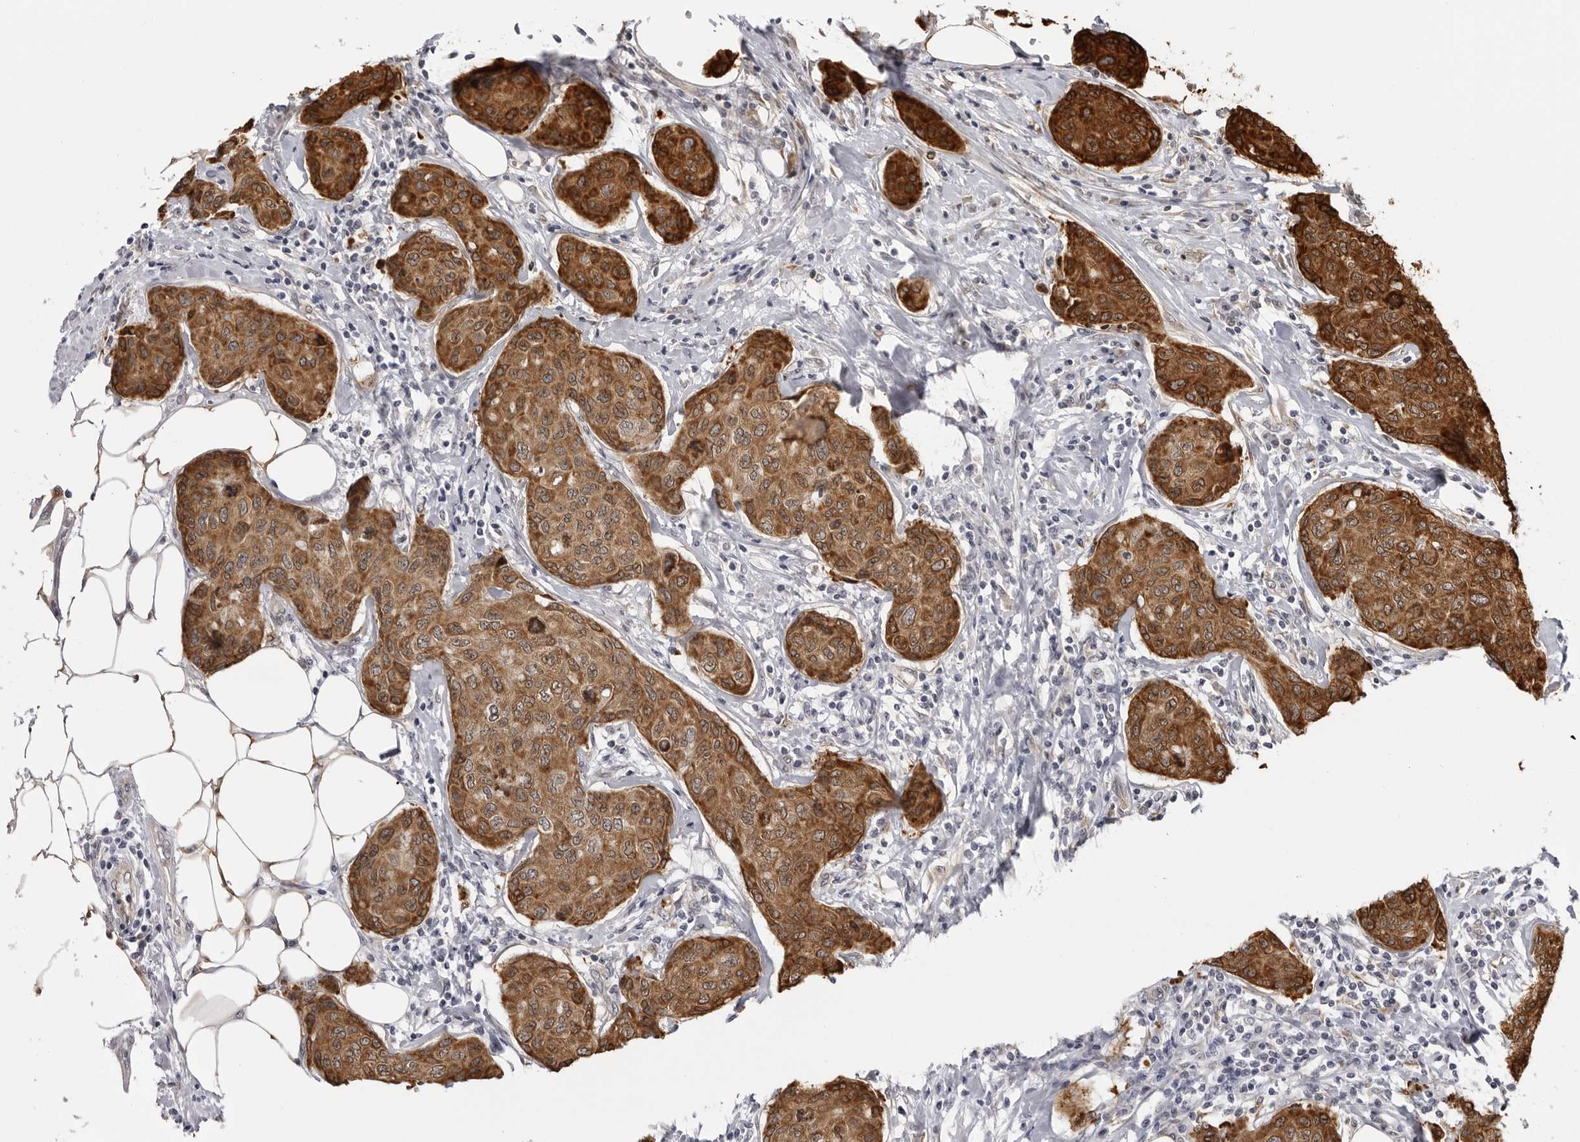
{"staining": {"intensity": "strong", "quantity": ">75%", "location": "cytoplasmic/membranous"}, "tissue": "breast cancer", "cell_type": "Tumor cells", "image_type": "cancer", "snomed": [{"axis": "morphology", "description": "Duct carcinoma"}, {"axis": "topography", "description": "Breast"}], "caption": "Protein expression analysis of human breast invasive ductal carcinoma reveals strong cytoplasmic/membranous positivity in about >75% of tumor cells.", "gene": "DNAH14", "patient": {"sex": "female", "age": 80}}